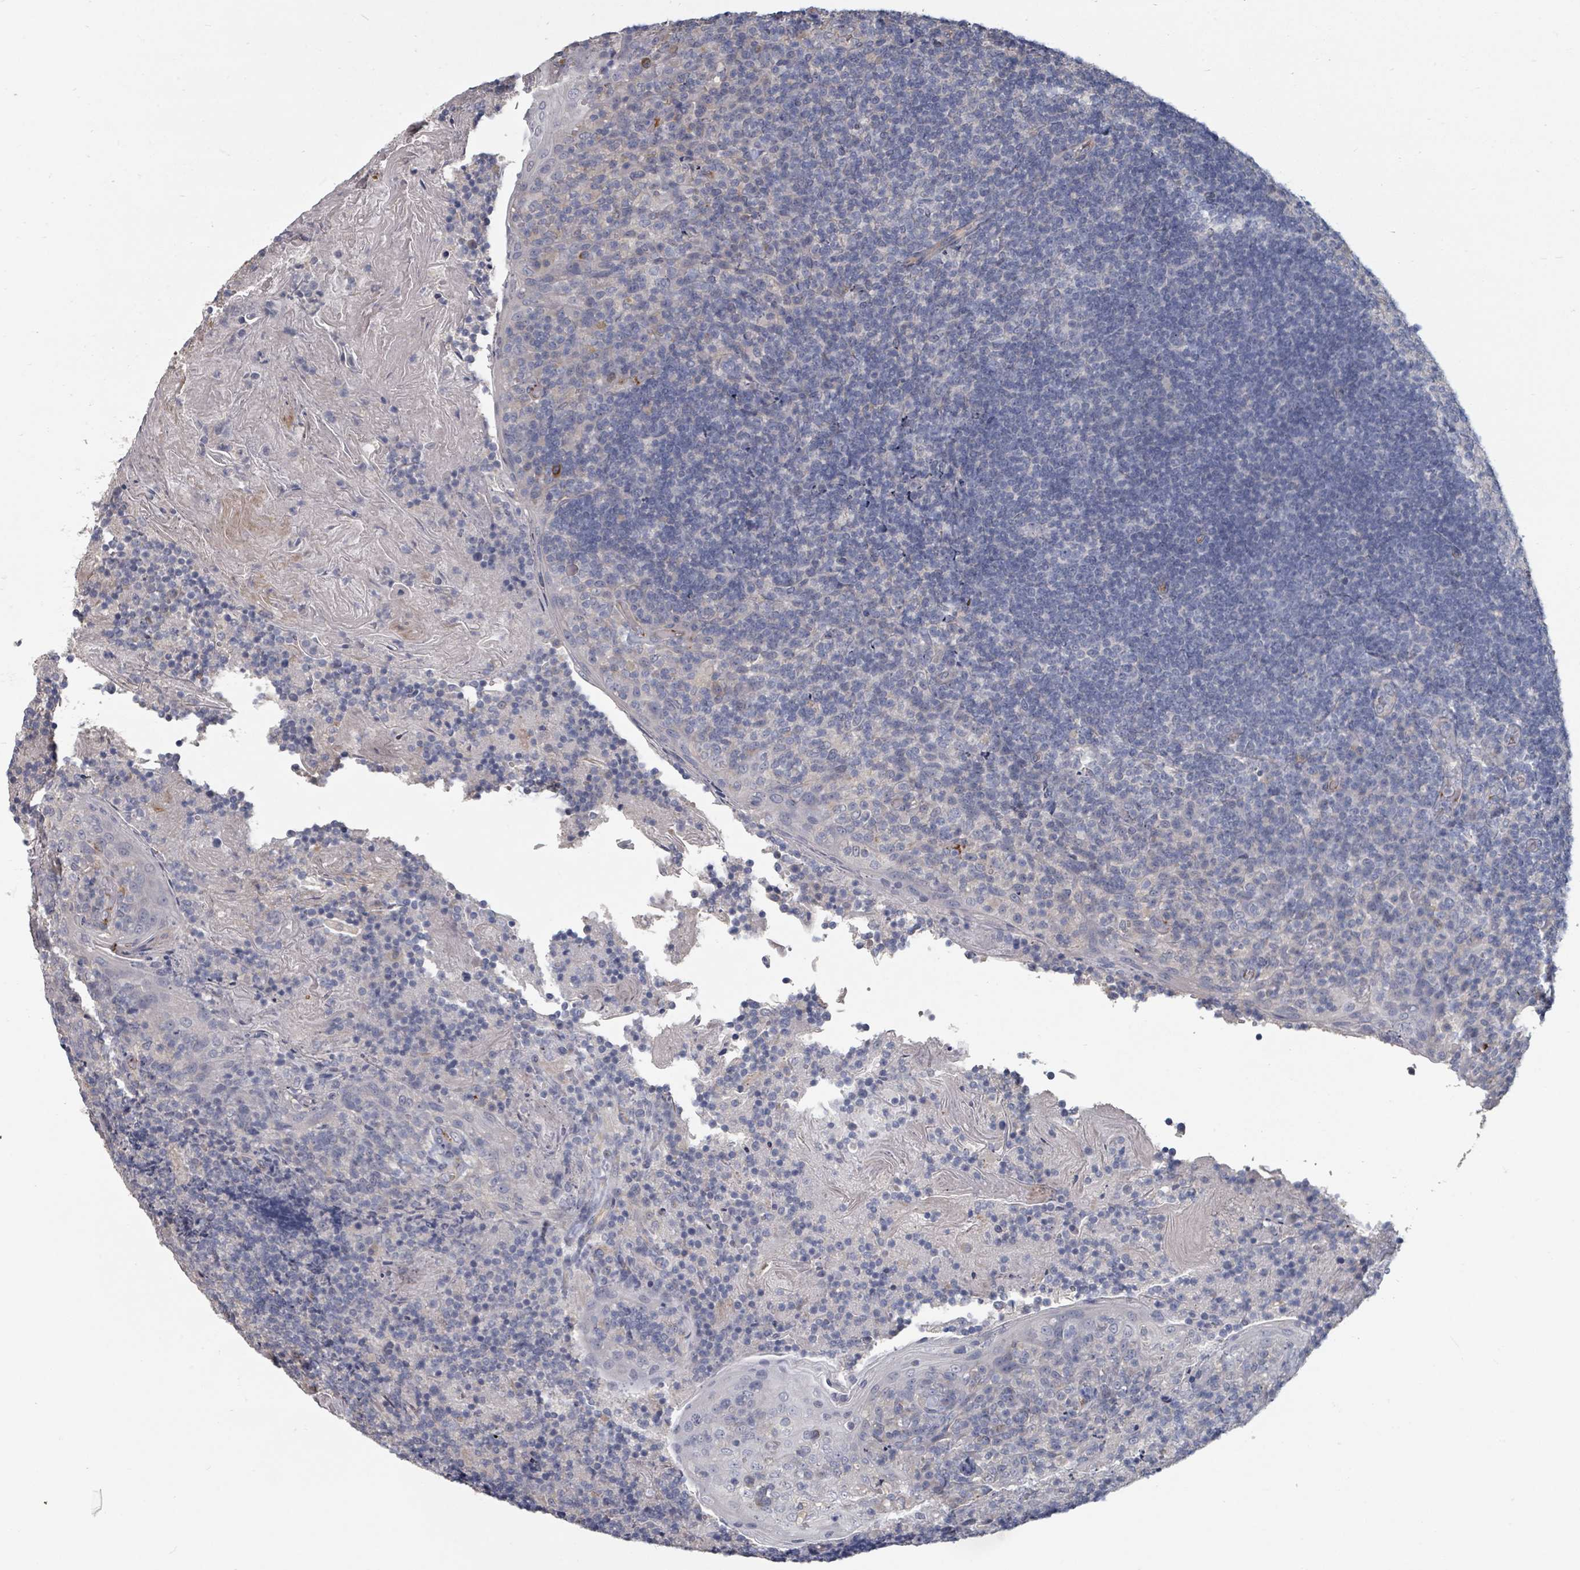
{"staining": {"intensity": "negative", "quantity": "none", "location": "none"}, "tissue": "tonsil", "cell_type": "Germinal center cells", "image_type": "normal", "snomed": [{"axis": "morphology", "description": "Normal tissue, NOS"}, {"axis": "topography", "description": "Tonsil"}], "caption": "A histopathology image of human tonsil is negative for staining in germinal center cells.", "gene": "PLAUR", "patient": {"sex": "female", "age": 10}}